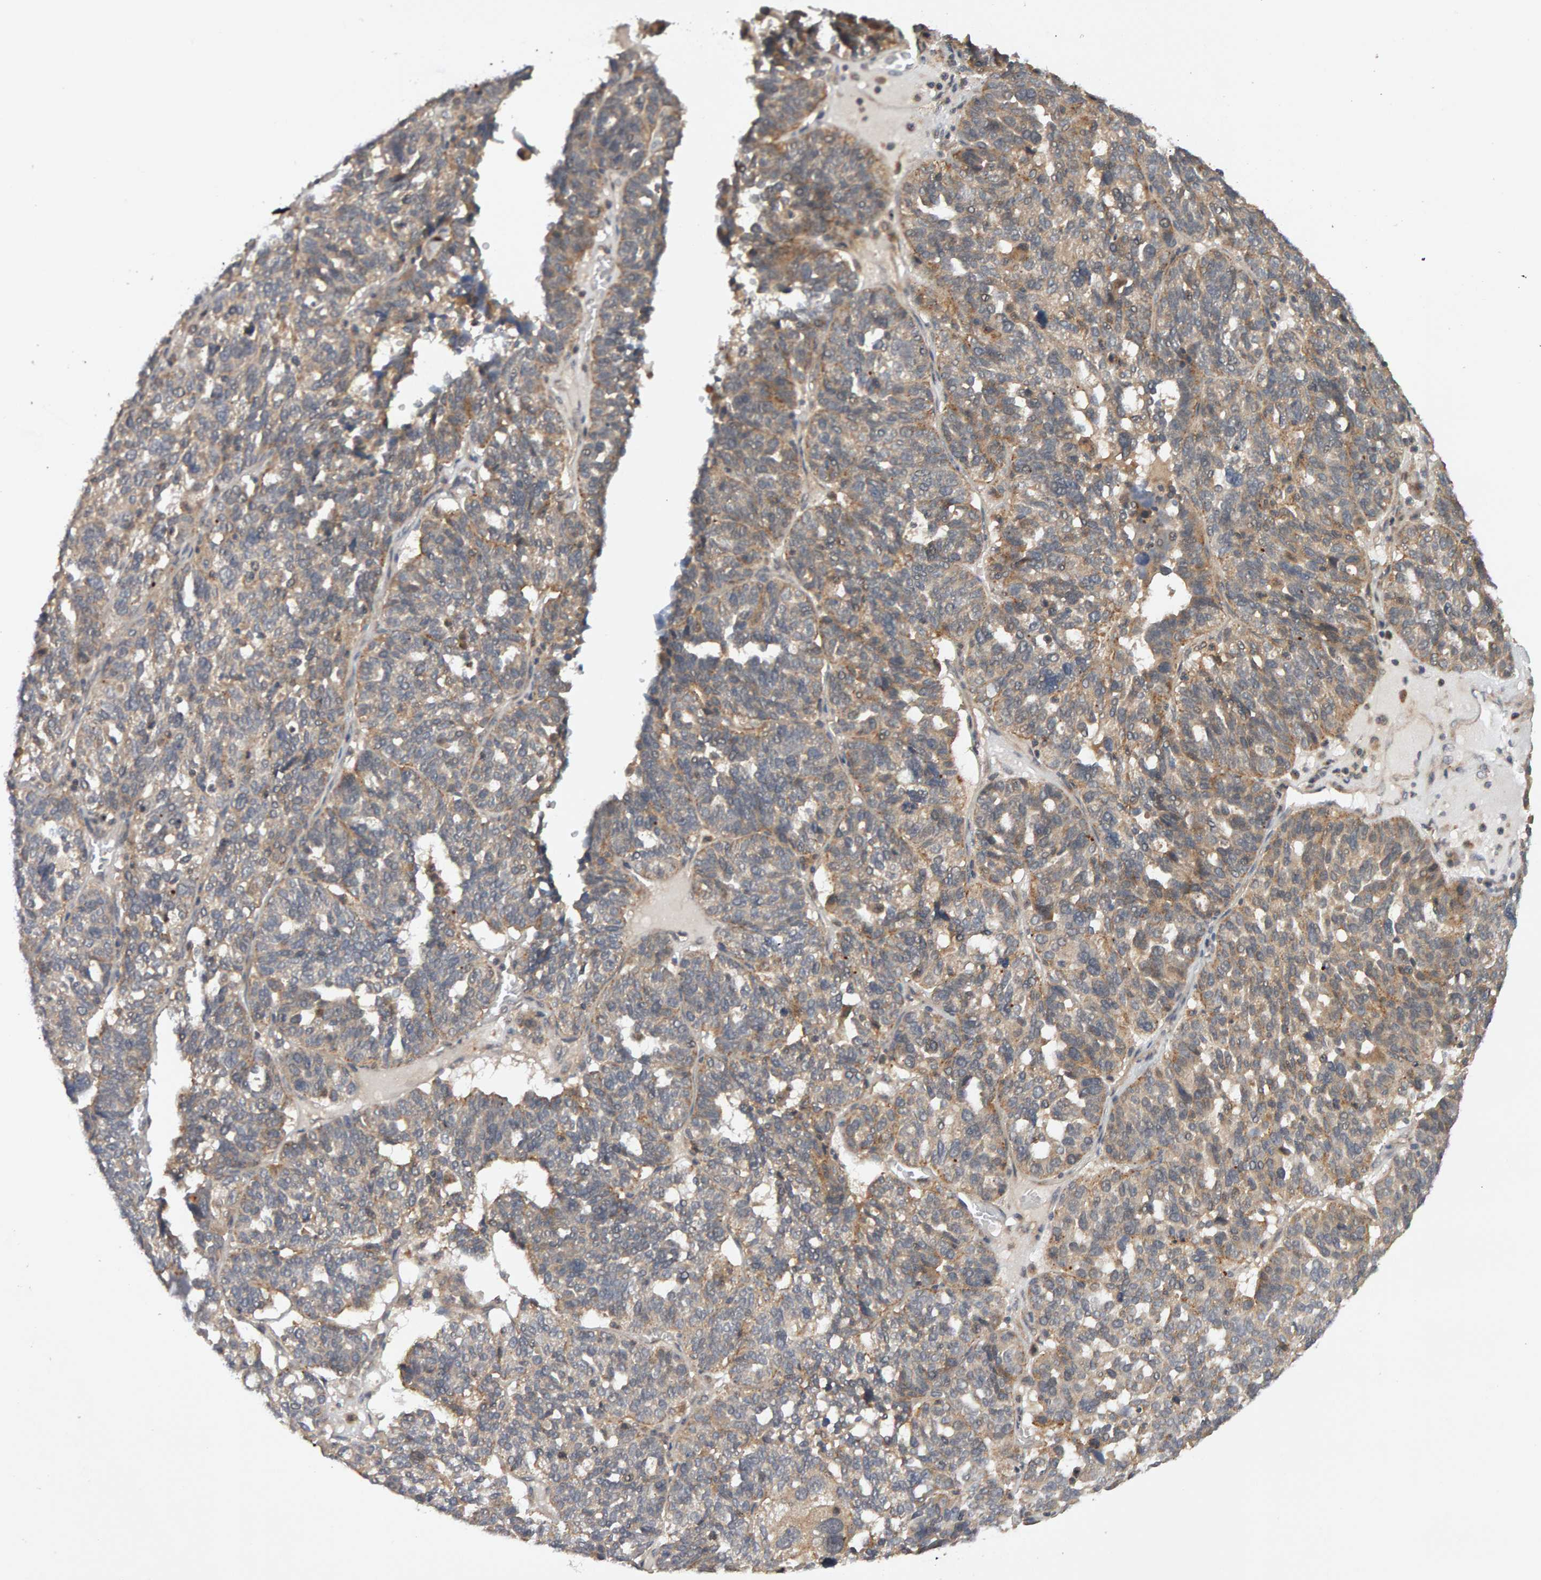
{"staining": {"intensity": "weak", "quantity": "<25%", "location": "cytoplasmic/membranous"}, "tissue": "ovarian cancer", "cell_type": "Tumor cells", "image_type": "cancer", "snomed": [{"axis": "morphology", "description": "Cystadenocarcinoma, serous, NOS"}, {"axis": "topography", "description": "Ovary"}], "caption": "Immunohistochemistry micrograph of human ovarian serous cystadenocarcinoma stained for a protein (brown), which displays no staining in tumor cells.", "gene": "DNAJC7", "patient": {"sex": "female", "age": 59}}